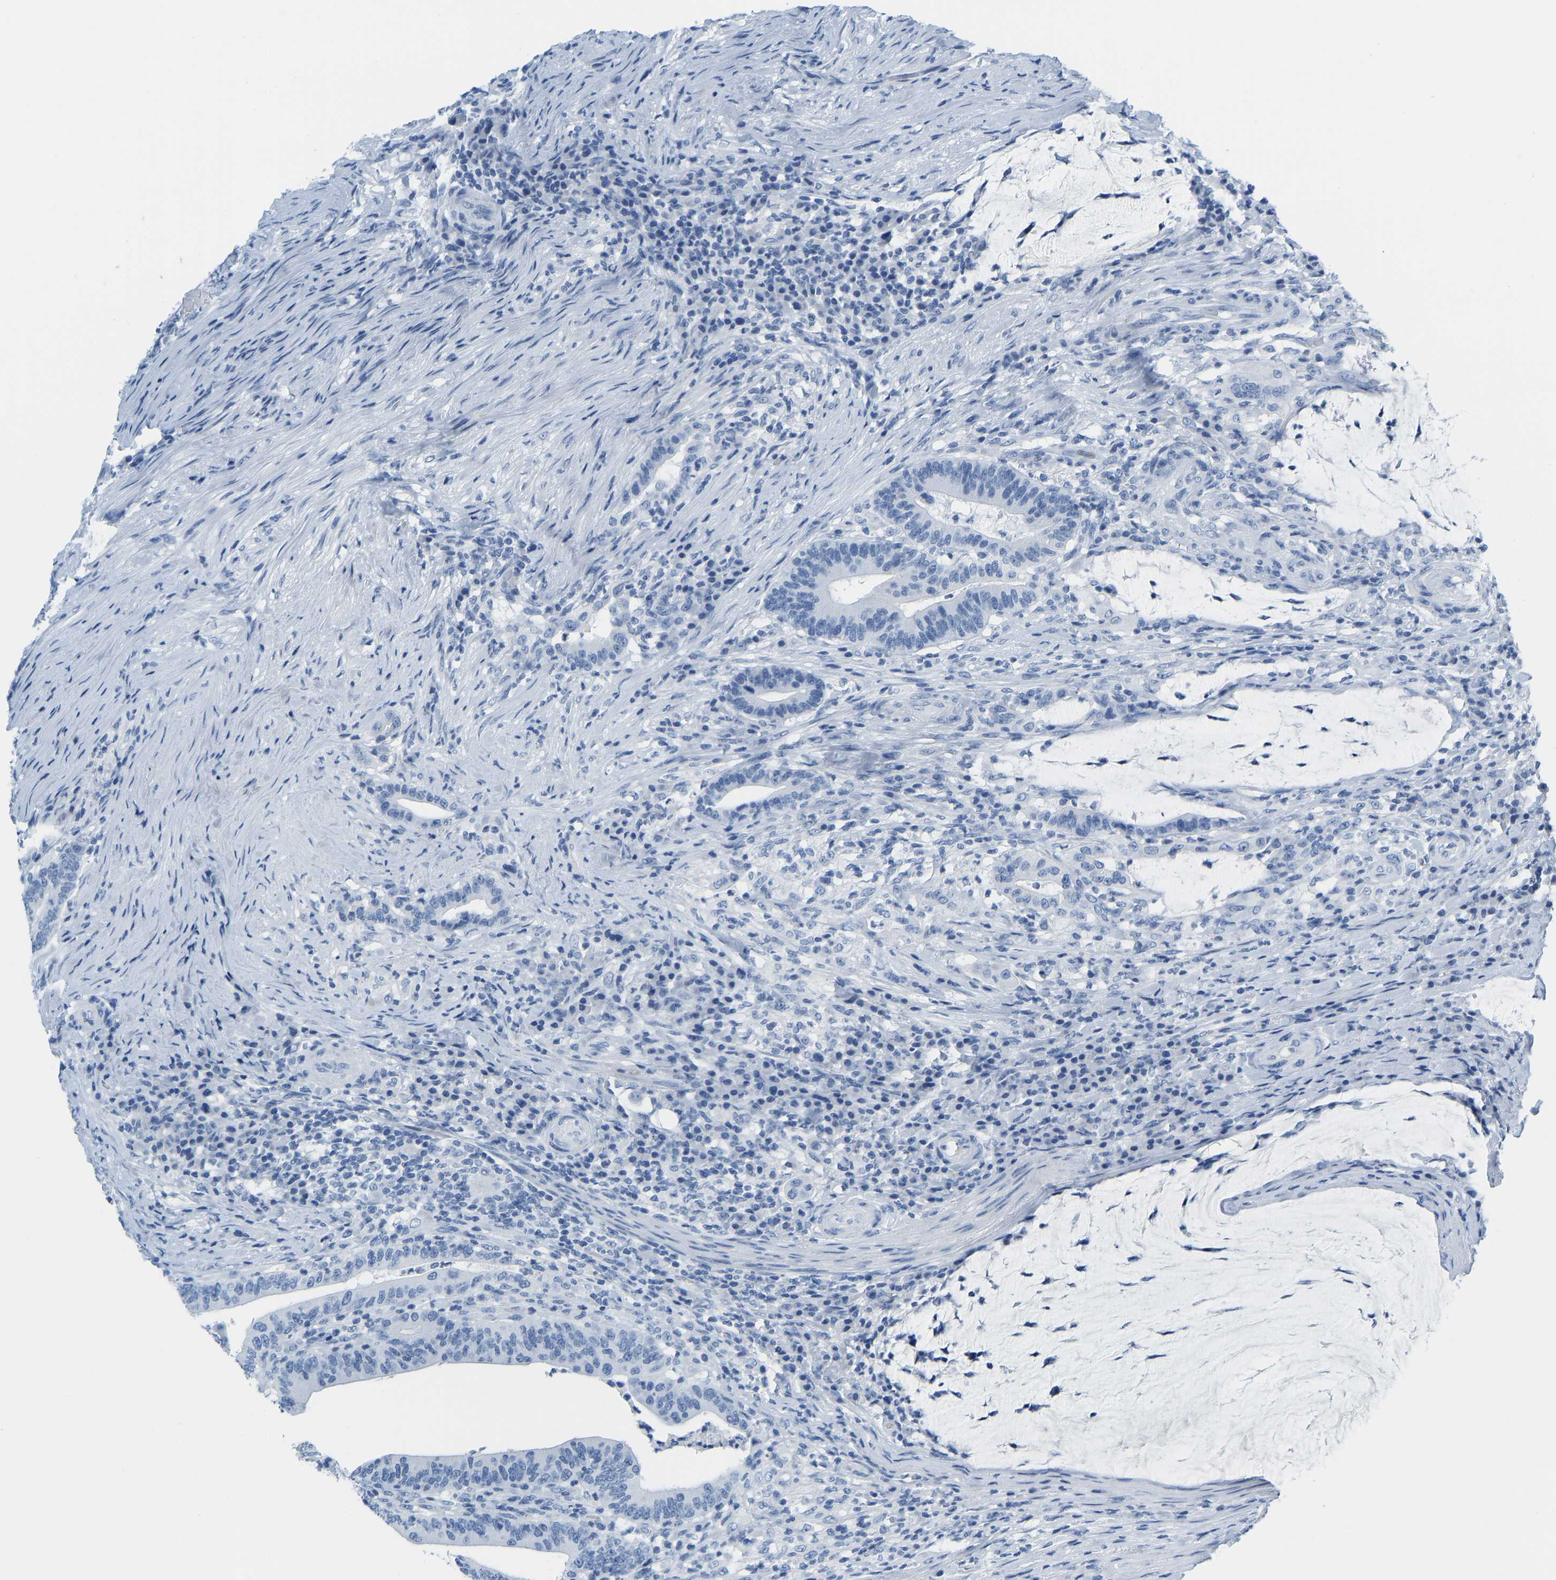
{"staining": {"intensity": "negative", "quantity": "none", "location": "none"}, "tissue": "colorectal cancer", "cell_type": "Tumor cells", "image_type": "cancer", "snomed": [{"axis": "morphology", "description": "Normal tissue, NOS"}, {"axis": "morphology", "description": "Adenocarcinoma, NOS"}, {"axis": "topography", "description": "Colon"}], "caption": "This is an IHC image of colorectal cancer (adenocarcinoma). There is no expression in tumor cells.", "gene": "SERPINB3", "patient": {"sex": "female", "age": 66}}